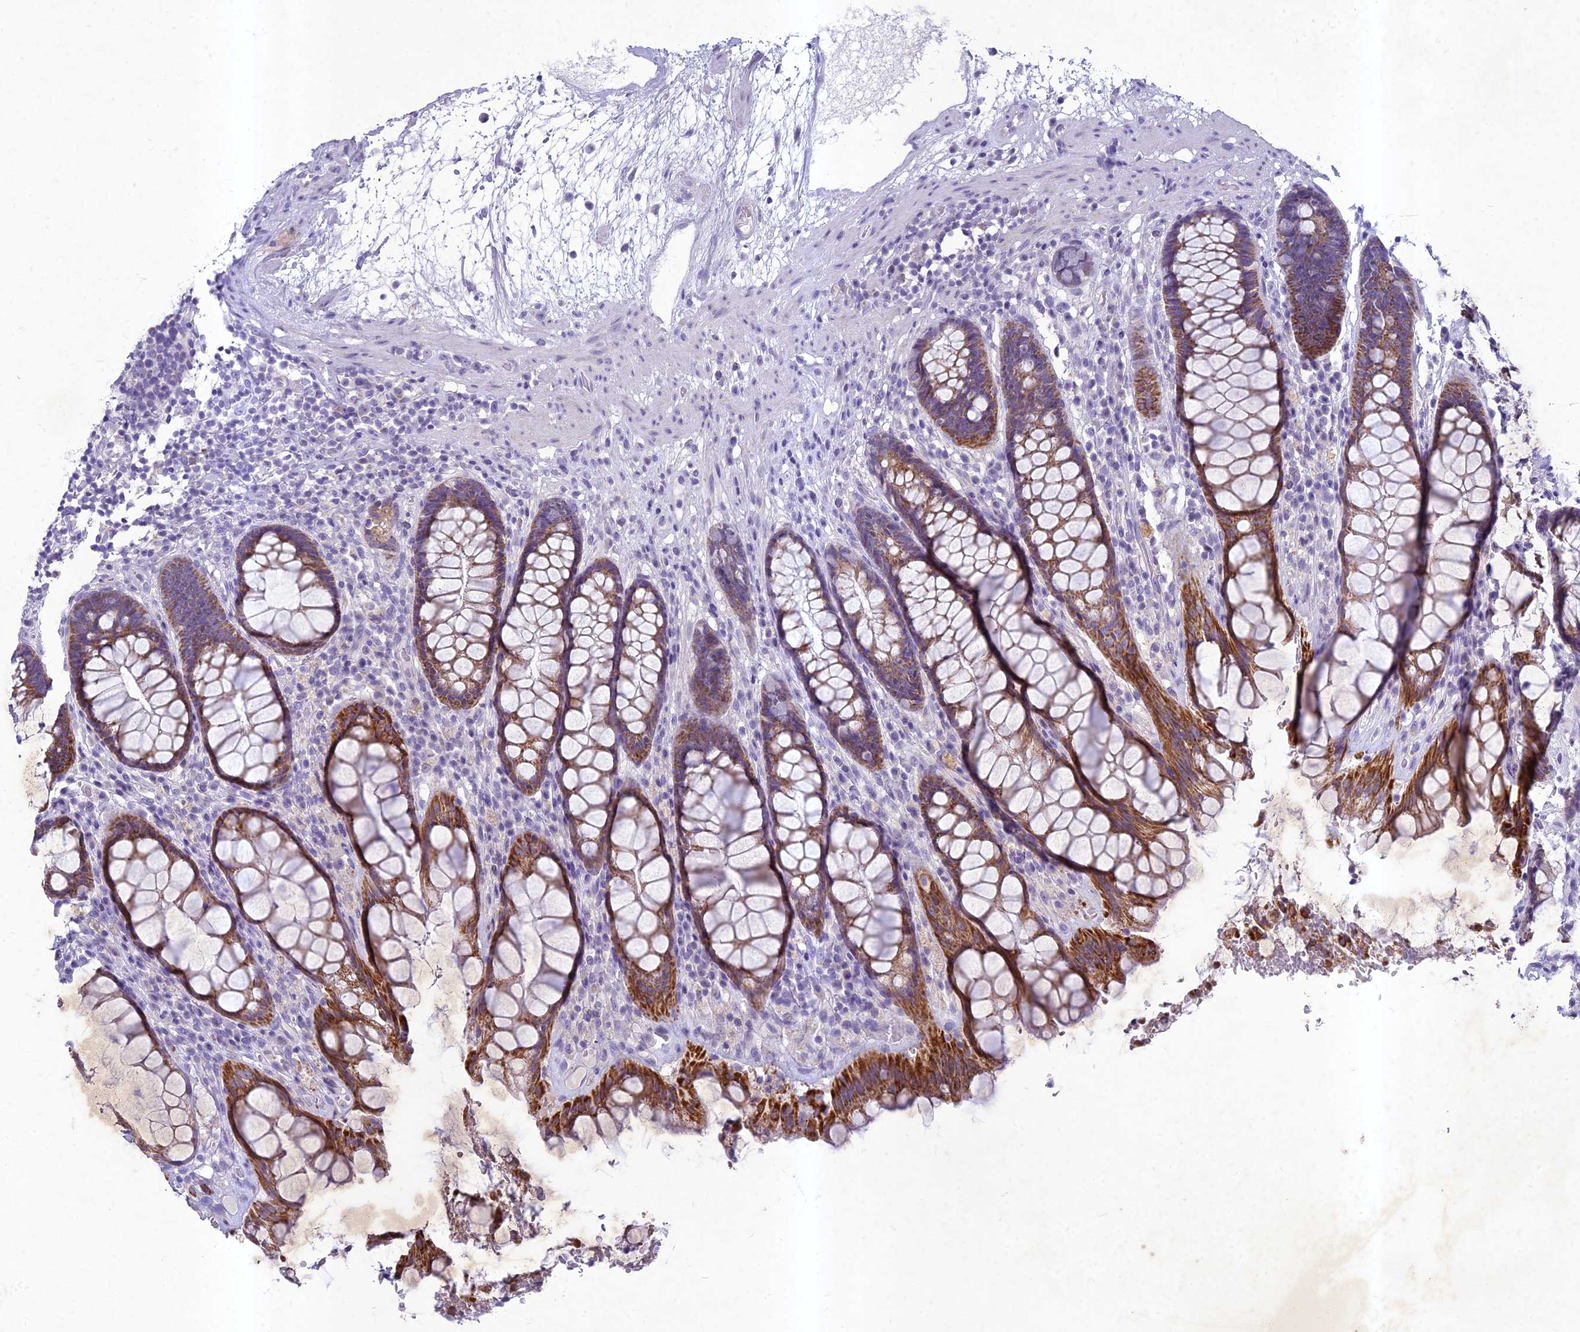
{"staining": {"intensity": "strong", "quantity": "25%-75%", "location": "cytoplasmic/membranous"}, "tissue": "rectum", "cell_type": "Glandular cells", "image_type": "normal", "snomed": [{"axis": "morphology", "description": "Normal tissue, NOS"}, {"axis": "topography", "description": "Rectum"}], "caption": "Protein expression analysis of benign rectum shows strong cytoplasmic/membranous staining in approximately 25%-75% of glandular cells. Immunohistochemistry (ihc) stains the protein in brown and the nuclei are stained blue.", "gene": "HIGD1A", "patient": {"sex": "male", "age": 64}}